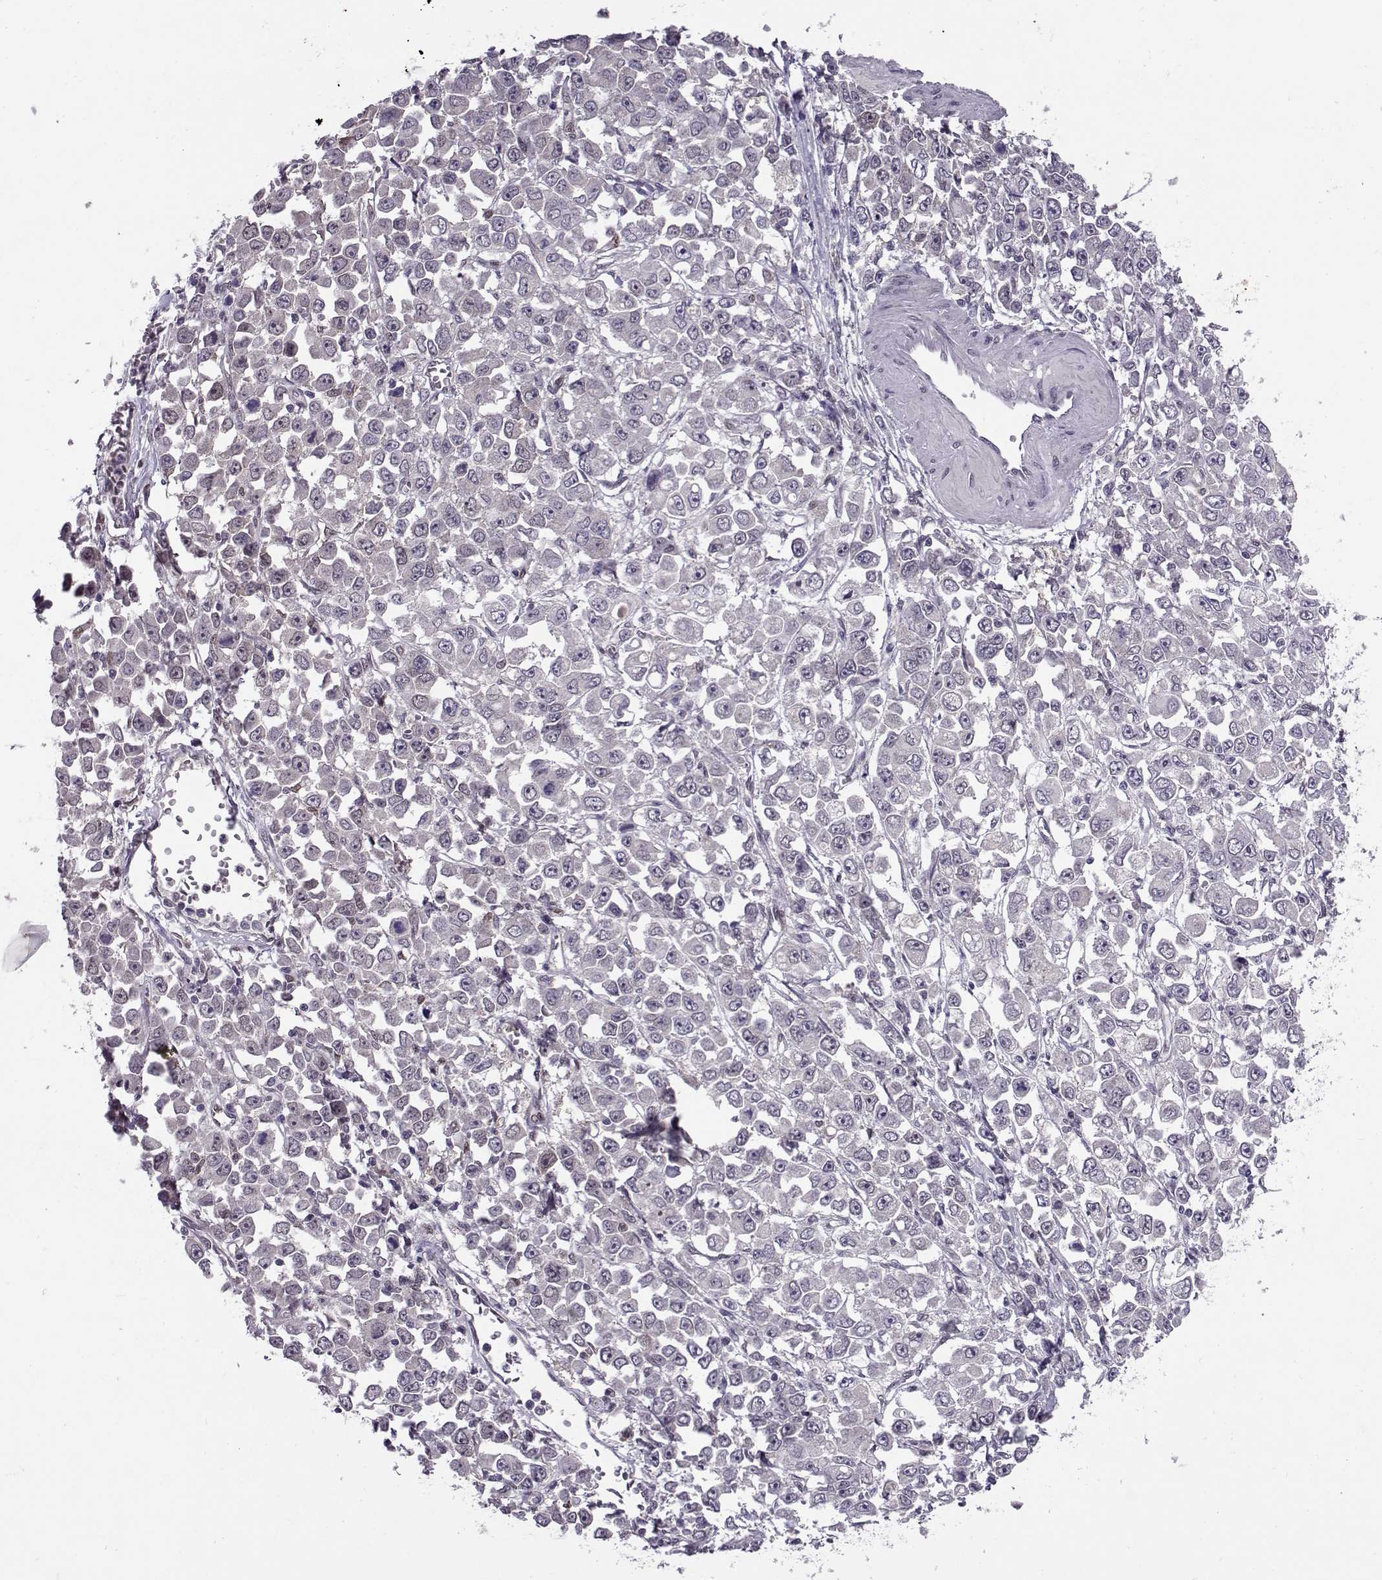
{"staining": {"intensity": "negative", "quantity": "none", "location": "none"}, "tissue": "stomach cancer", "cell_type": "Tumor cells", "image_type": "cancer", "snomed": [{"axis": "morphology", "description": "Adenocarcinoma, NOS"}, {"axis": "topography", "description": "Stomach, upper"}], "caption": "Human stomach adenocarcinoma stained for a protein using immunohistochemistry (IHC) shows no positivity in tumor cells.", "gene": "CDK4", "patient": {"sex": "male", "age": 70}}